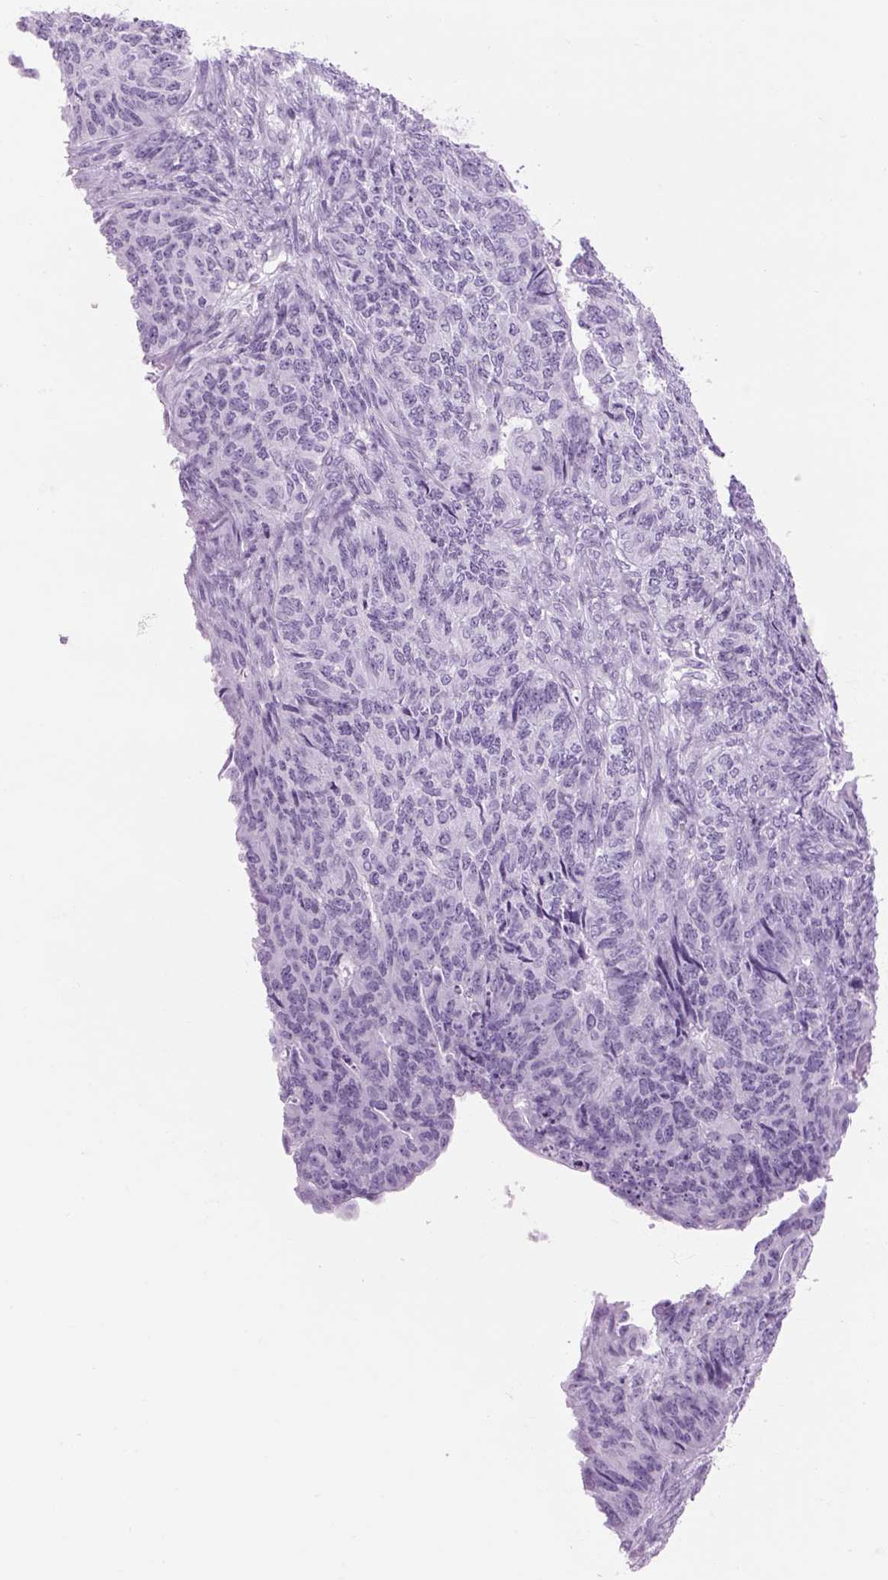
{"staining": {"intensity": "negative", "quantity": "none", "location": "none"}, "tissue": "endometrial cancer", "cell_type": "Tumor cells", "image_type": "cancer", "snomed": [{"axis": "morphology", "description": "Adenocarcinoma, NOS"}, {"axis": "topography", "description": "Endometrium"}], "caption": "A micrograph of human endometrial adenocarcinoma is negative for staining in tumor cells.", "gene": "TIGD2", "patient": {"sex": "female", "age": 32}}